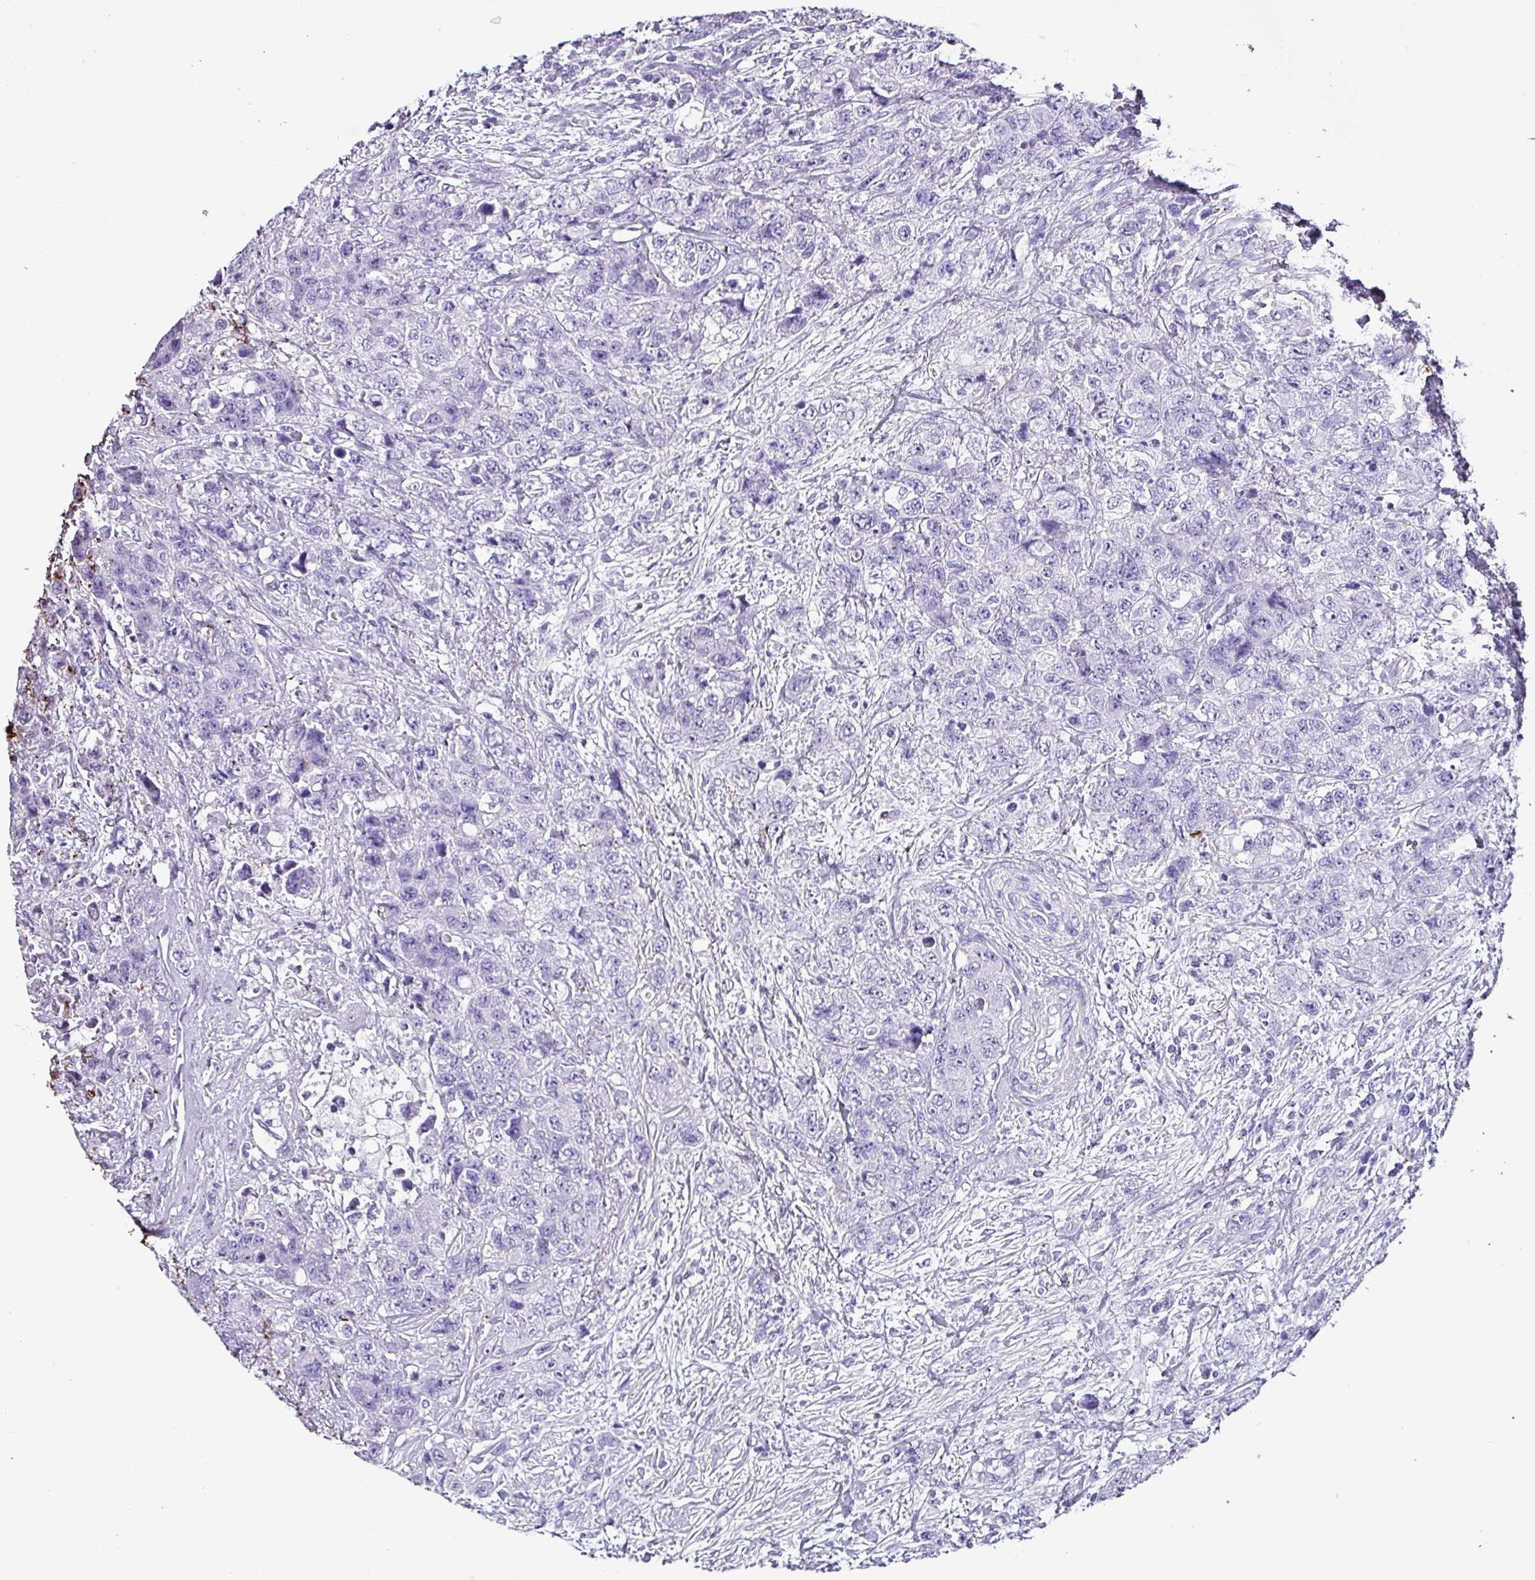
{"staining": {"intensity": "negative", "quantity": "none", "location": "none"}, "tissue": "urothelial cancer", "cell_type": "Tumor cells", "image_type": "cancer", "snomed": [{"axis": "morphology", "description": "Urothelial carcinoma, High grade"}, {"axis": "topography", "description": "Urinary bladder"}], "caption": "Immunohistochemistry micrograph of neoplastic tissue: human high-grade urothelial carcinoma stained with DAB (3,3'-diaminobenzidine) displays no significant protein expression in tumor cells.", "gene": "KRT6C", "patient": {"sex": "female", "age": 78}}